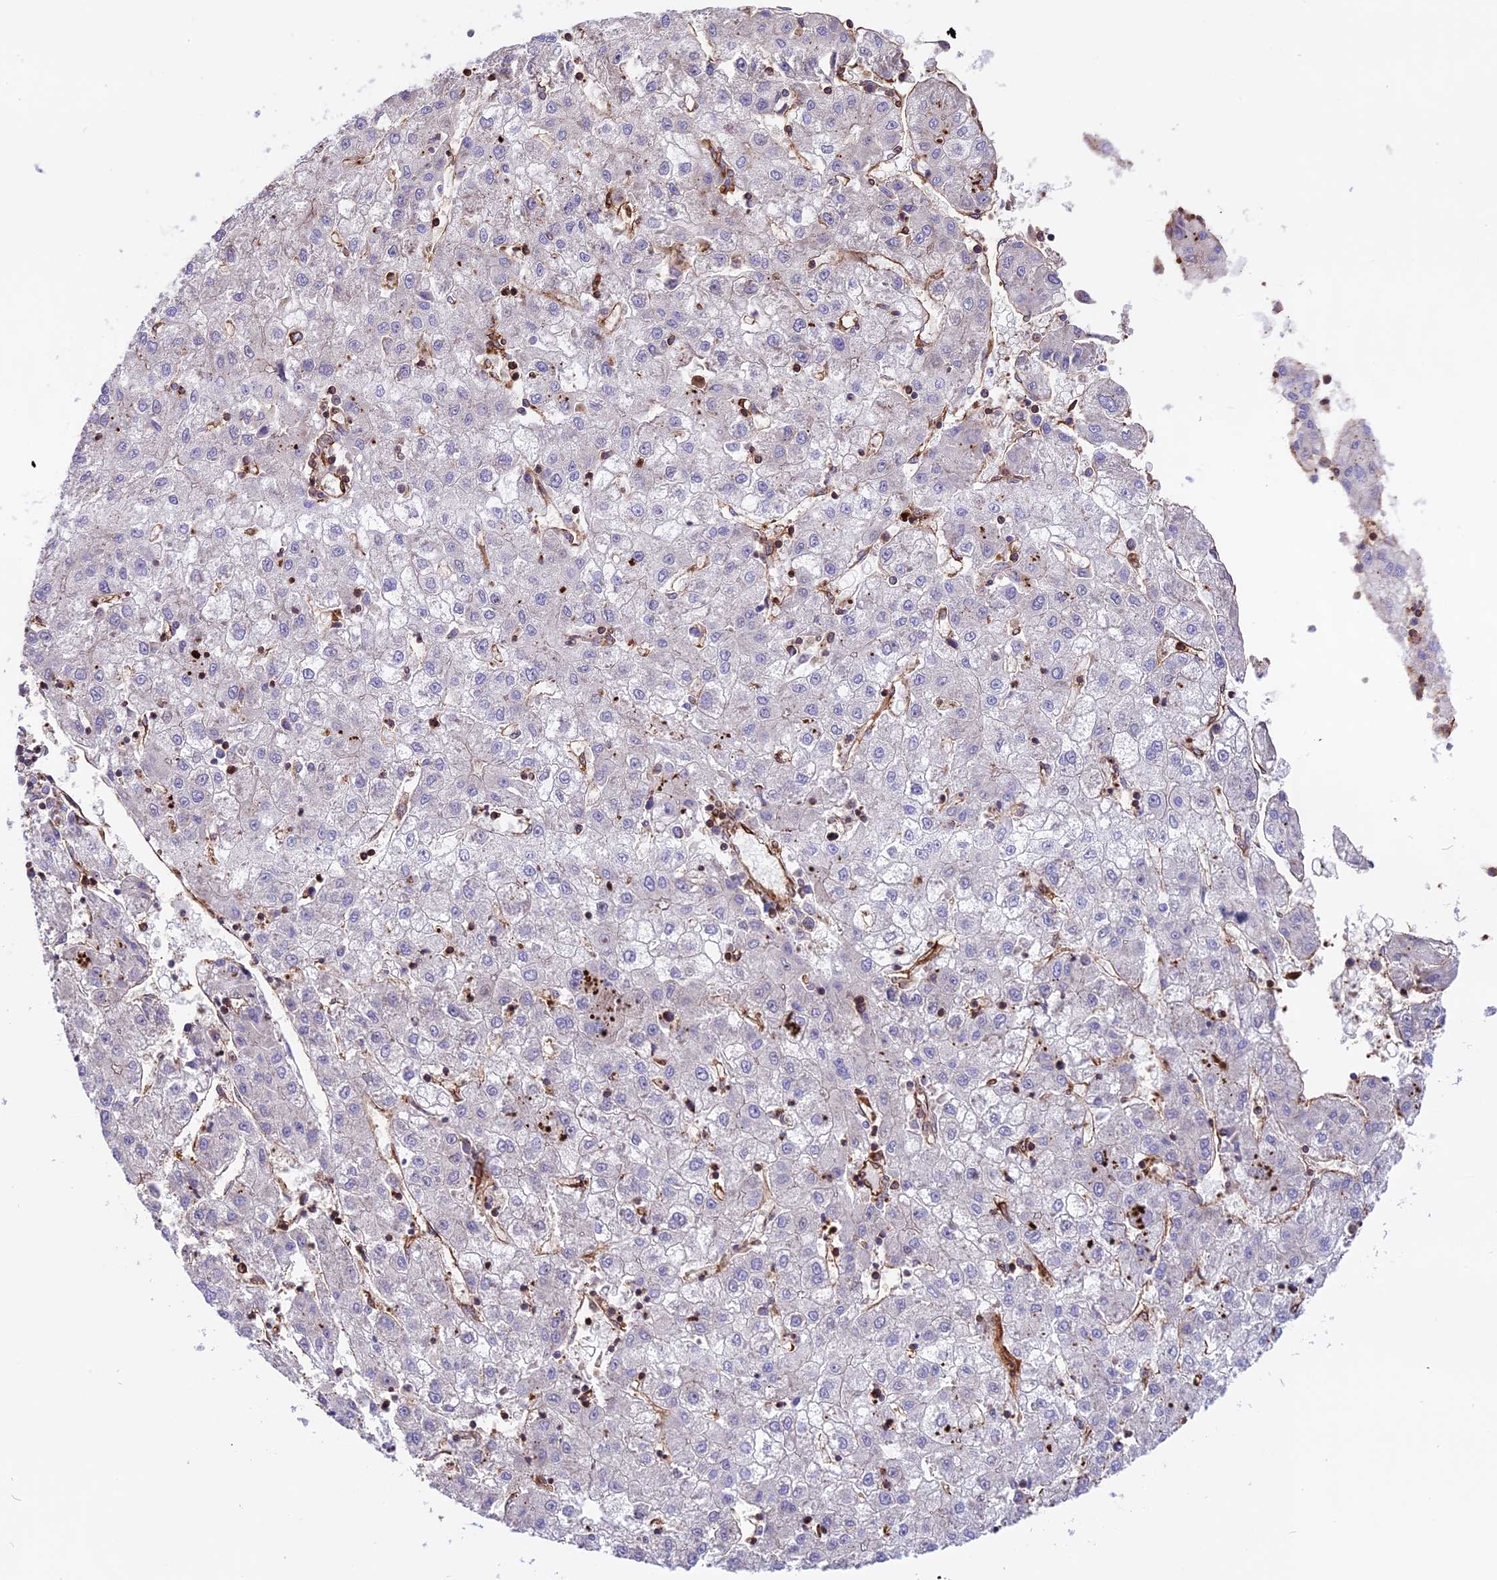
{"staining": {"intensity": "negative", "quantity": "none", "location": "none"}, "tissue": "liver cancer", "cell_type": "Tumor cells", "image_type": "cancer", "snomed": [{"axis": "morphology", "description": "Carcinoma, Hepatocellular, NOS"}, {"axis": "topography", "description": "Liver"}], "caption": "This is a image of immunohistochemistry staining of liver hepatocellular carcinoma, which shows no staining in tumor cells.", "gene": "CD99L2", "patient": {"sex": "male", "age": 72}}